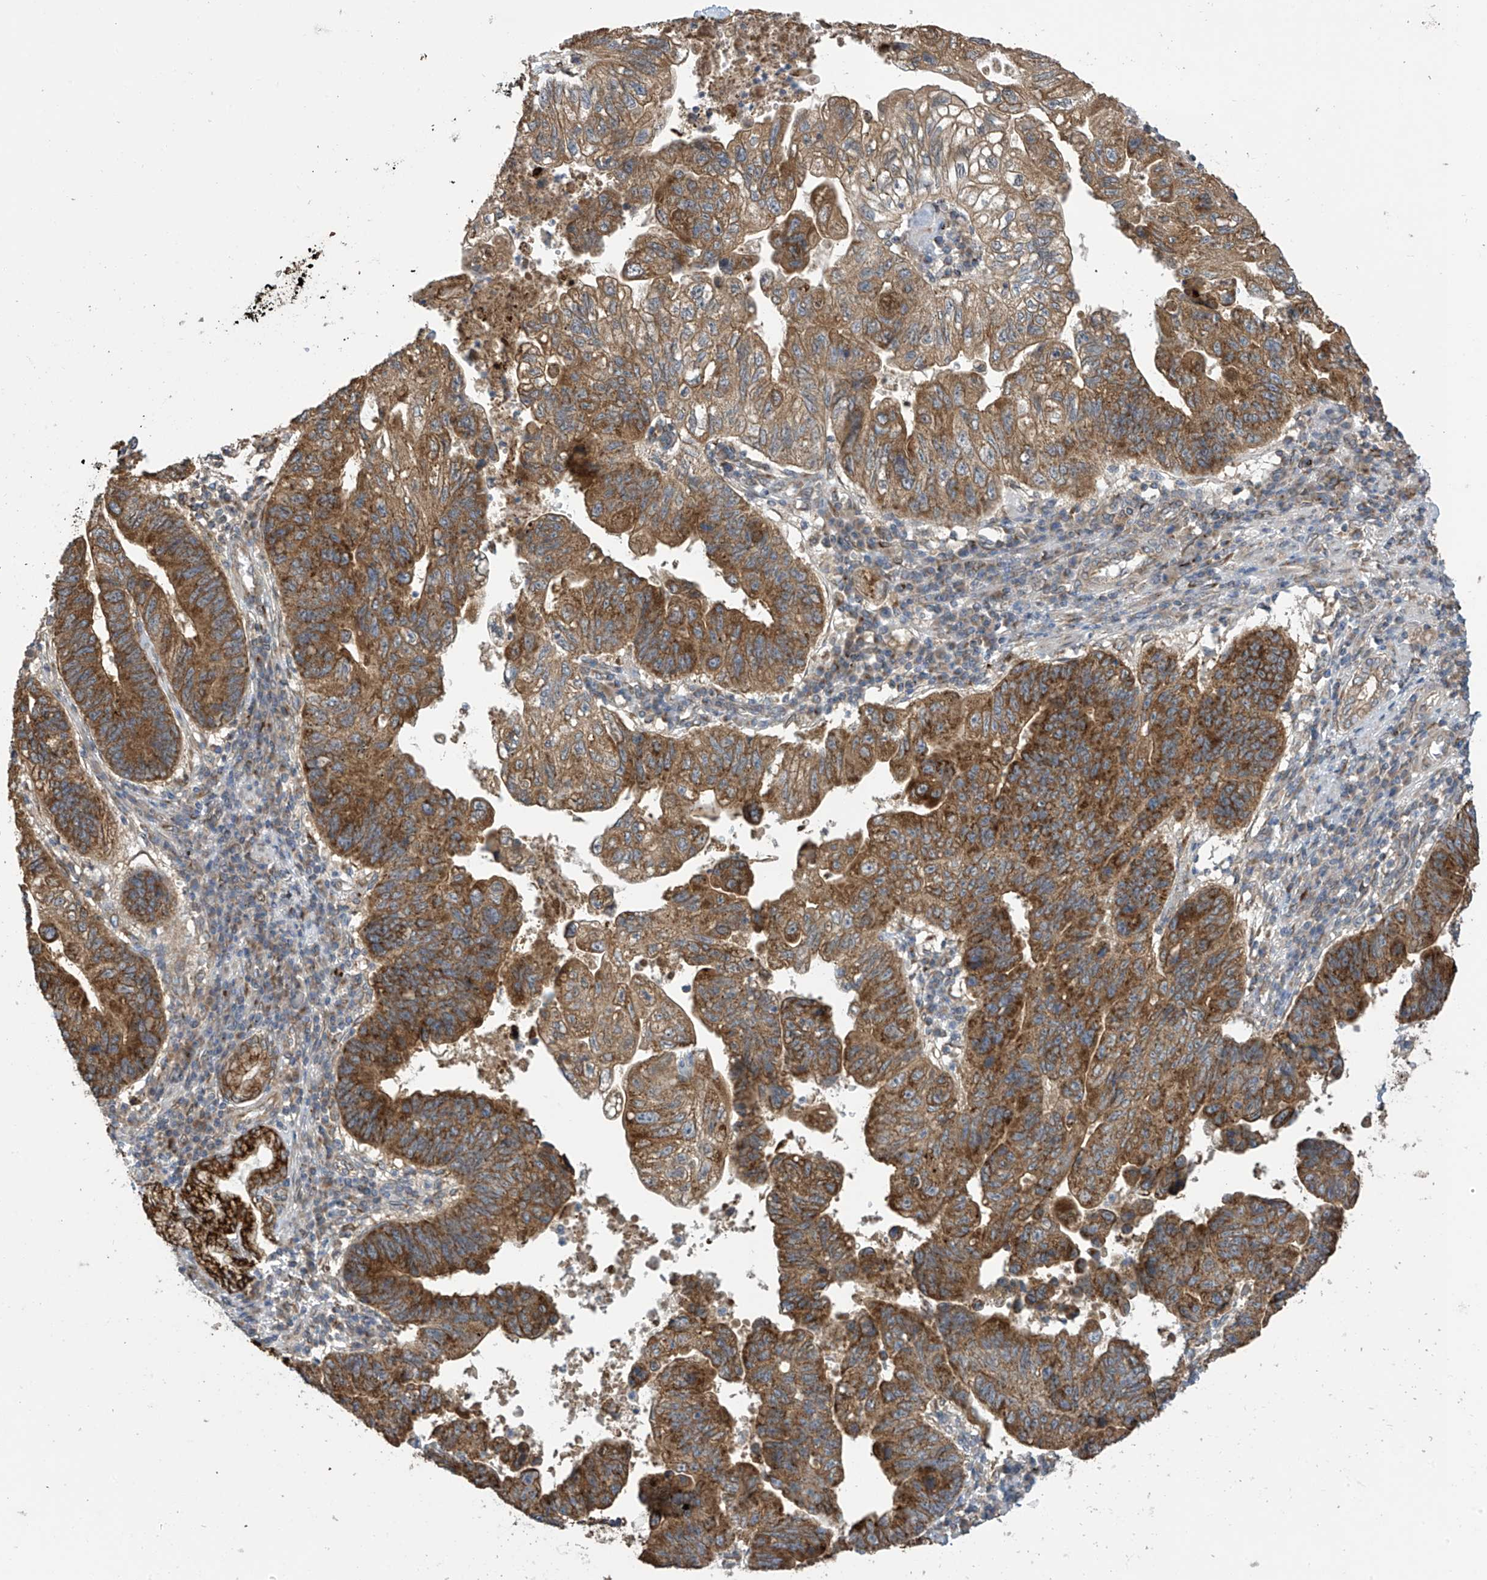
{"staining": {"intensity": "moderate", "quantity": ">75%", "location": "cytoplasmic/membranous"}, "tissue": "stomach cancer", "cell_type": "Tumor cells", "image_type": "cancer", "snomed": [{"axis": "morphology", "description": "Adenocarcinoma, NOS"}, {"axis": "topography", "description": "Stomach"}], "caption": "Immunohistochemistry photomicrograph of stomach adenocarcinoma stained for a protein (brown), which displays medium levels of moderate cytoplasmic/membranous staining in about >75% of tumor cells.", "gene": "PNPT1", "patient": {"sex": "male", "age": 59}}